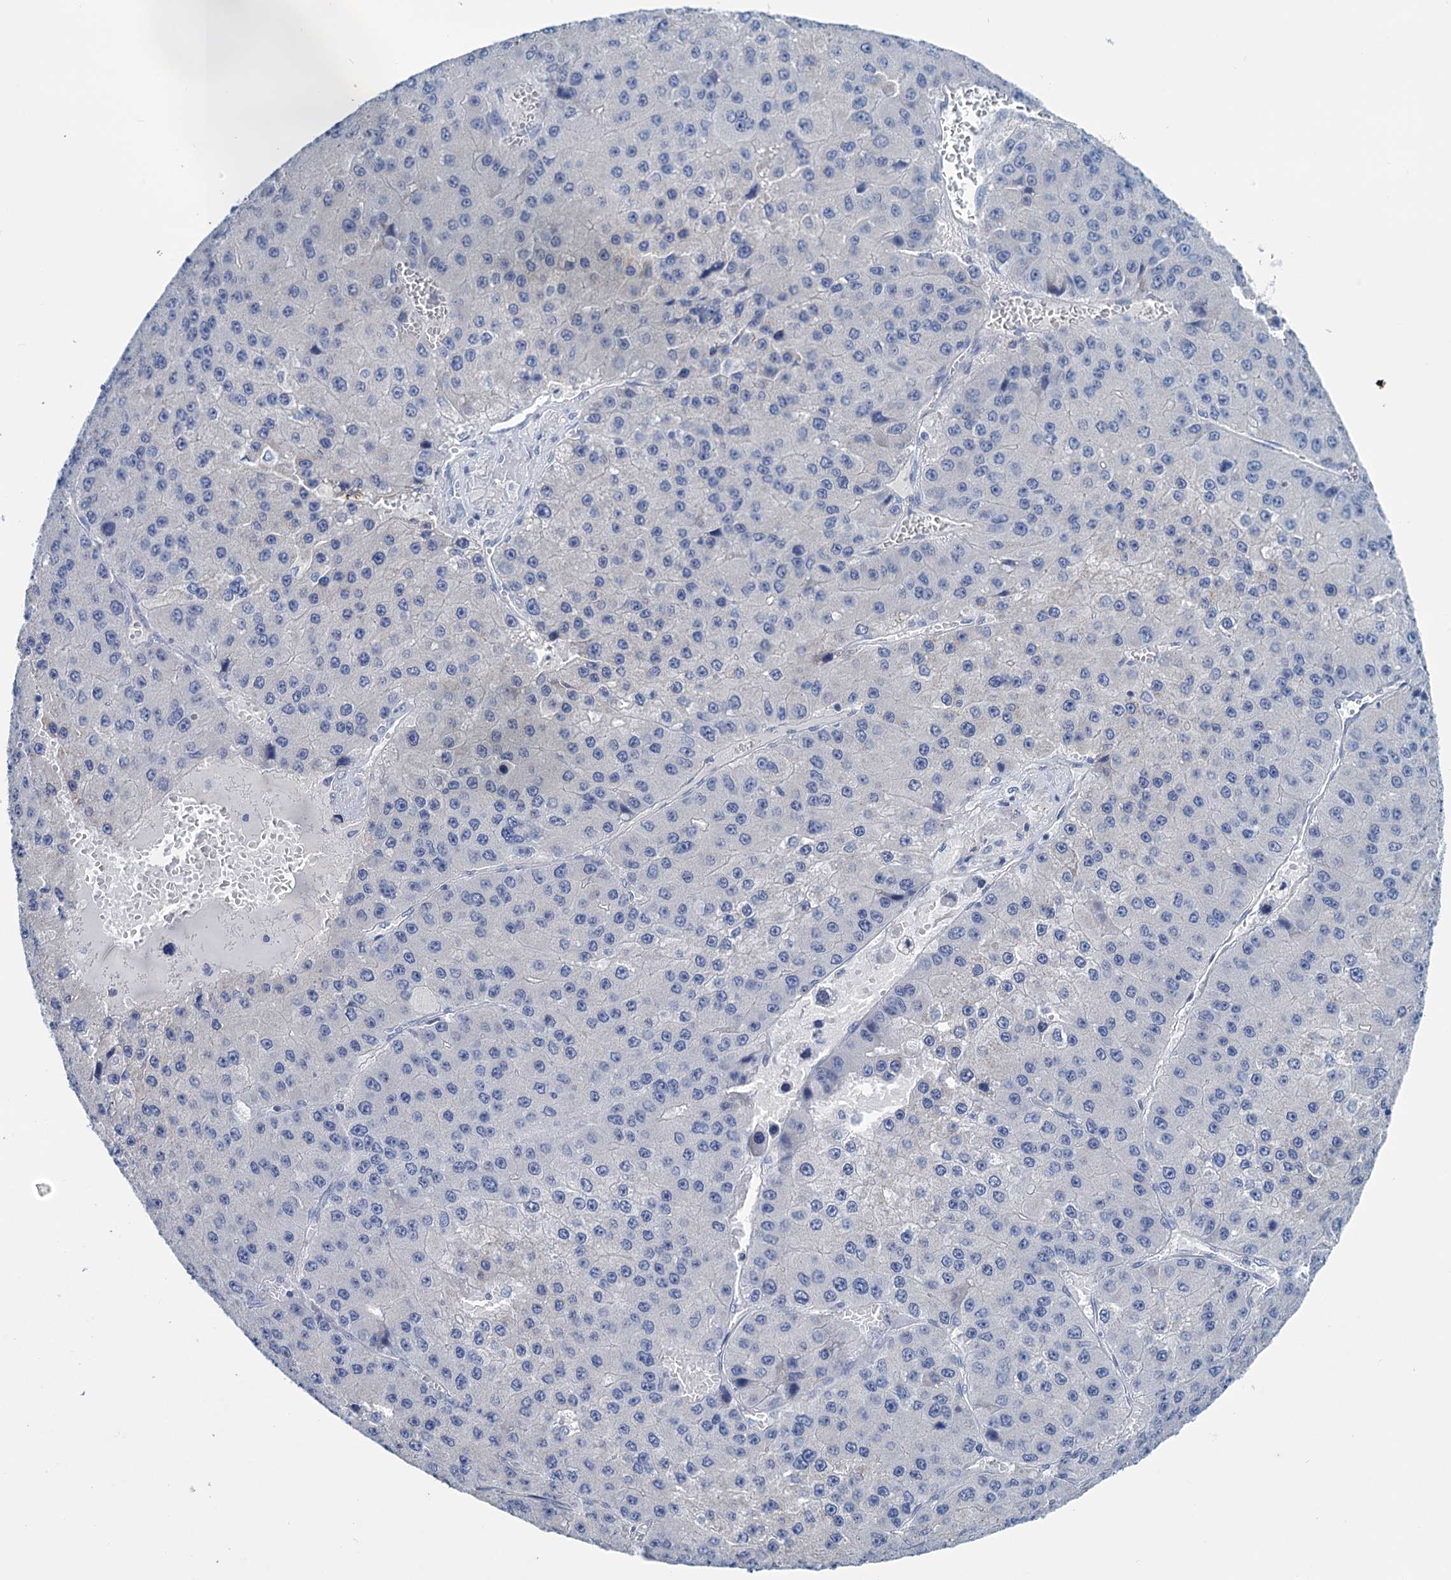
{"staining": {"intensity": "negative", "quantity": "none", "location": "none"}, "tissue": "liver cancer", "cell_type": "Tumor cells", "image_type": "cancer", "snomed": [{"axis": "morphology", "description": "Carcinoma, Hepatocellular, NOS"}, {"axis": "topography", "description": "Liver"}], "caption": "This is an IHC histopathology image of human liver hepatocellular carcinoma. There is no positivity in tumor cells.", "gene": "MYOZ3", "patient": {"sex": "female", "age": 73}}